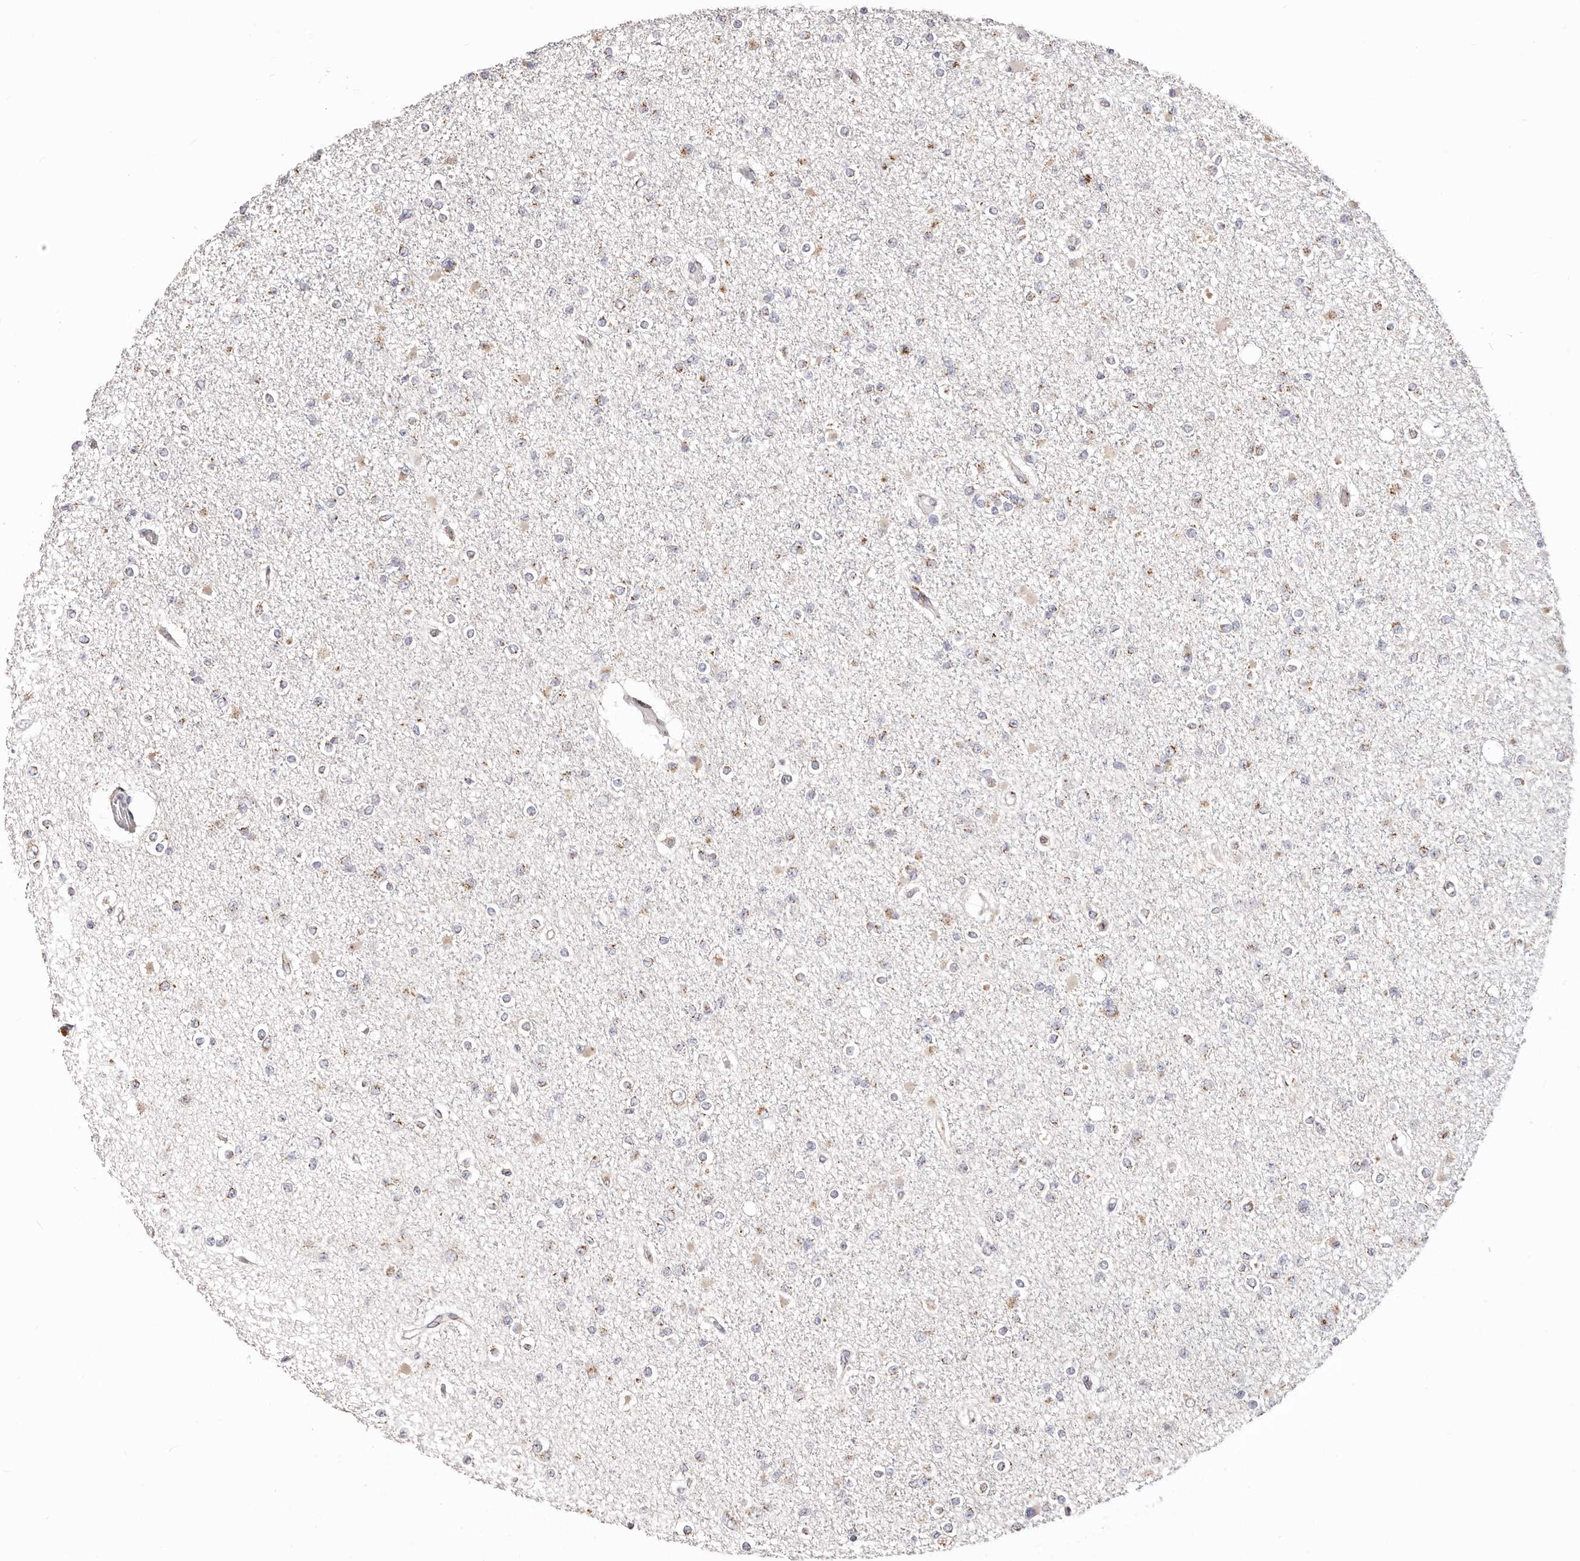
{"staining": {"intensity": "weak", "quantity": "<25%", "location": "cytoplasmic/membranous"}, "tissue": "glioma", "cell_type": "Tumor cells", "image_type": "cancer", "snomed": [{"axis": "morphology", "description": "Glioma, malignant, Low grade"}, {"axis": "topography", "description": "Brain"}], "caption": "Immunohistochemical staining of glioma reveals no significant positivity in tumor cells. Nuclei are stained in blue.", "gene": "MAPK6", "patient": {"sex": "female", "age": 22}}